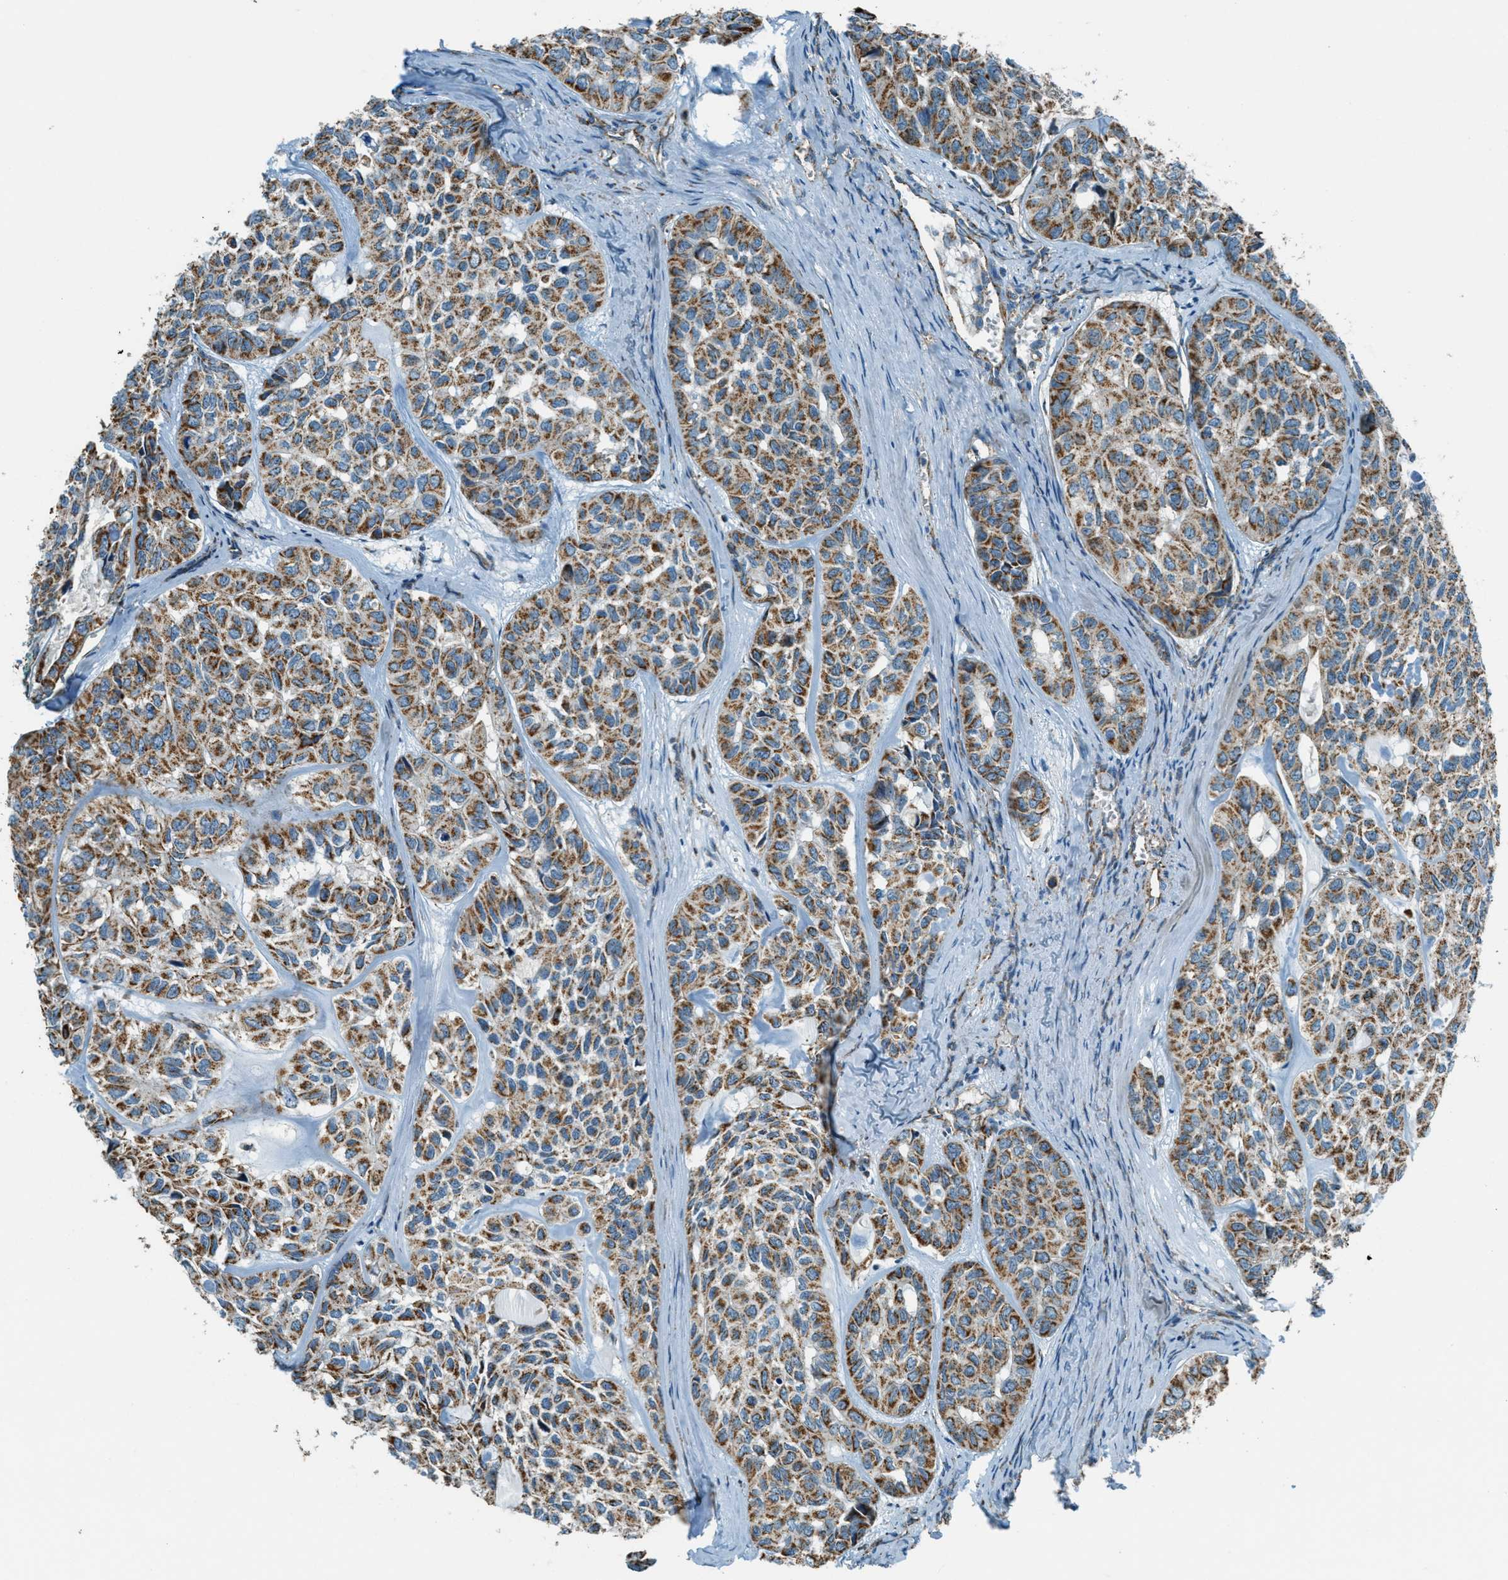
{"staining": {"intensity": "moderate", "quantity": ">75%", "location": "cytoplasmic/membranous"}, "tissue": "head and neck cancer", "cell_type": "Tumor cells", "image_type": "cancer", "snomed": [{"axis": "morphology", "description": "Adenocarcinoma, NOS"}, {"axis": "topography", "description": "Salivary gland, NOS"}, {"axis": "topography", "description": "Head-Neck"}], "caption": "Immunohistochemical staining of head and neck cancer (adenocarcinoma) exhibits medium levels of moderate cytoplasmic/membranous expression in approximately >75% of tumor cells.", "gene": "CHST15", "patient": {"sex": "female", "age": 76}}